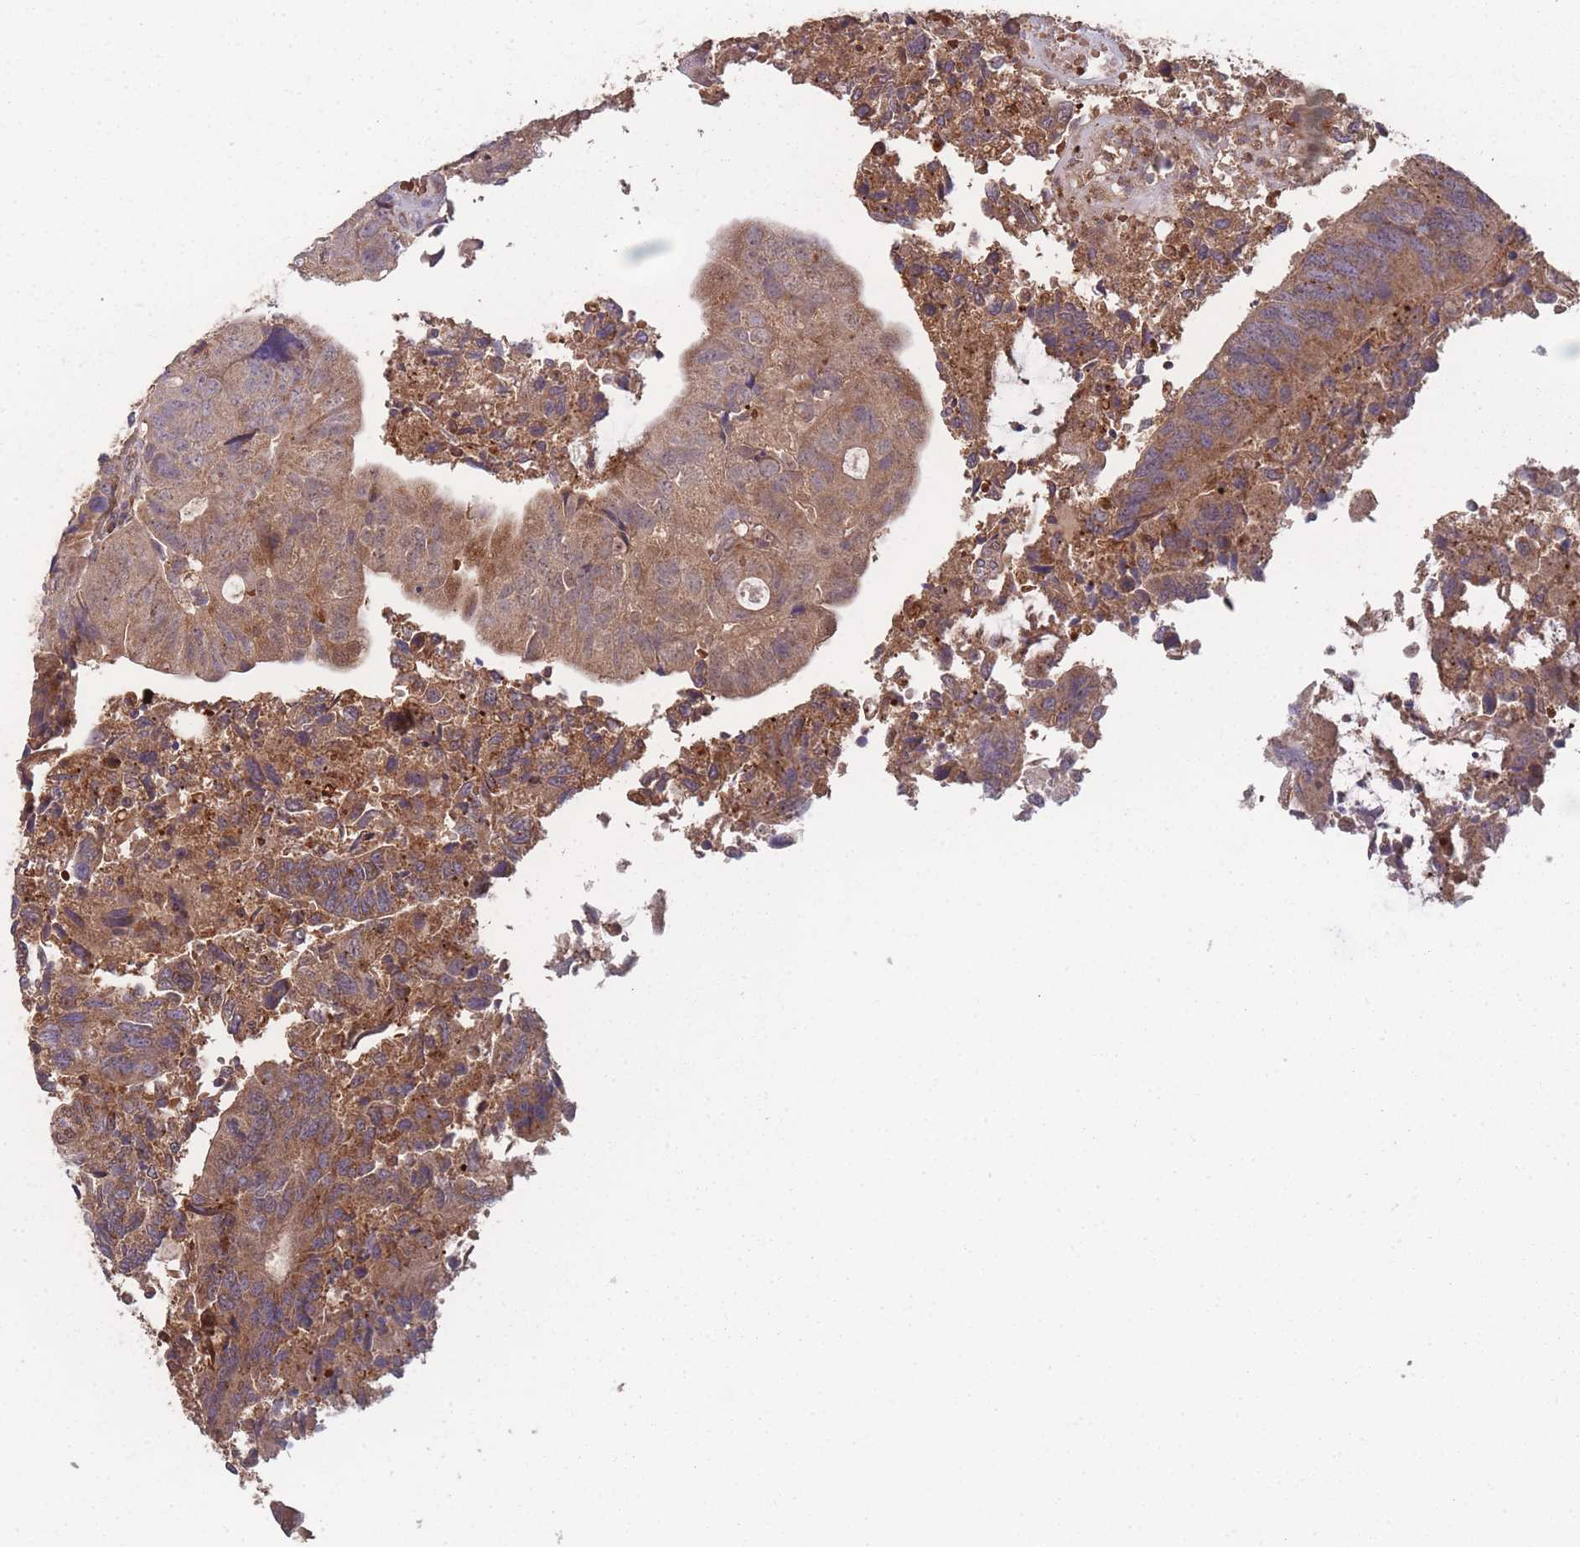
{"staining": {"intensity": "moderate", "quantity": ">75%", "location": "cytoplasmic/membranous"}, "tissue": "colorectal cancer", "cell_type": "Tumor cells", "image_type": "cancer", "snomed": [{"axis": "morphology", "description": "Adenocarcinoma, NOS"}, {"axis": "topography", "description": "Colon"}], "caption": "Colorectal adenocarcinoma was stained to show a protein in brown. There is medium levels of moderate cytoplasmic/membranous positivity in about >75% of tumor cells. (DAB IHC, brown staining for protein, blue staining for nuclei).", "gene": "SLC35B4", "patient": {"sex": "female", "age": 67}}